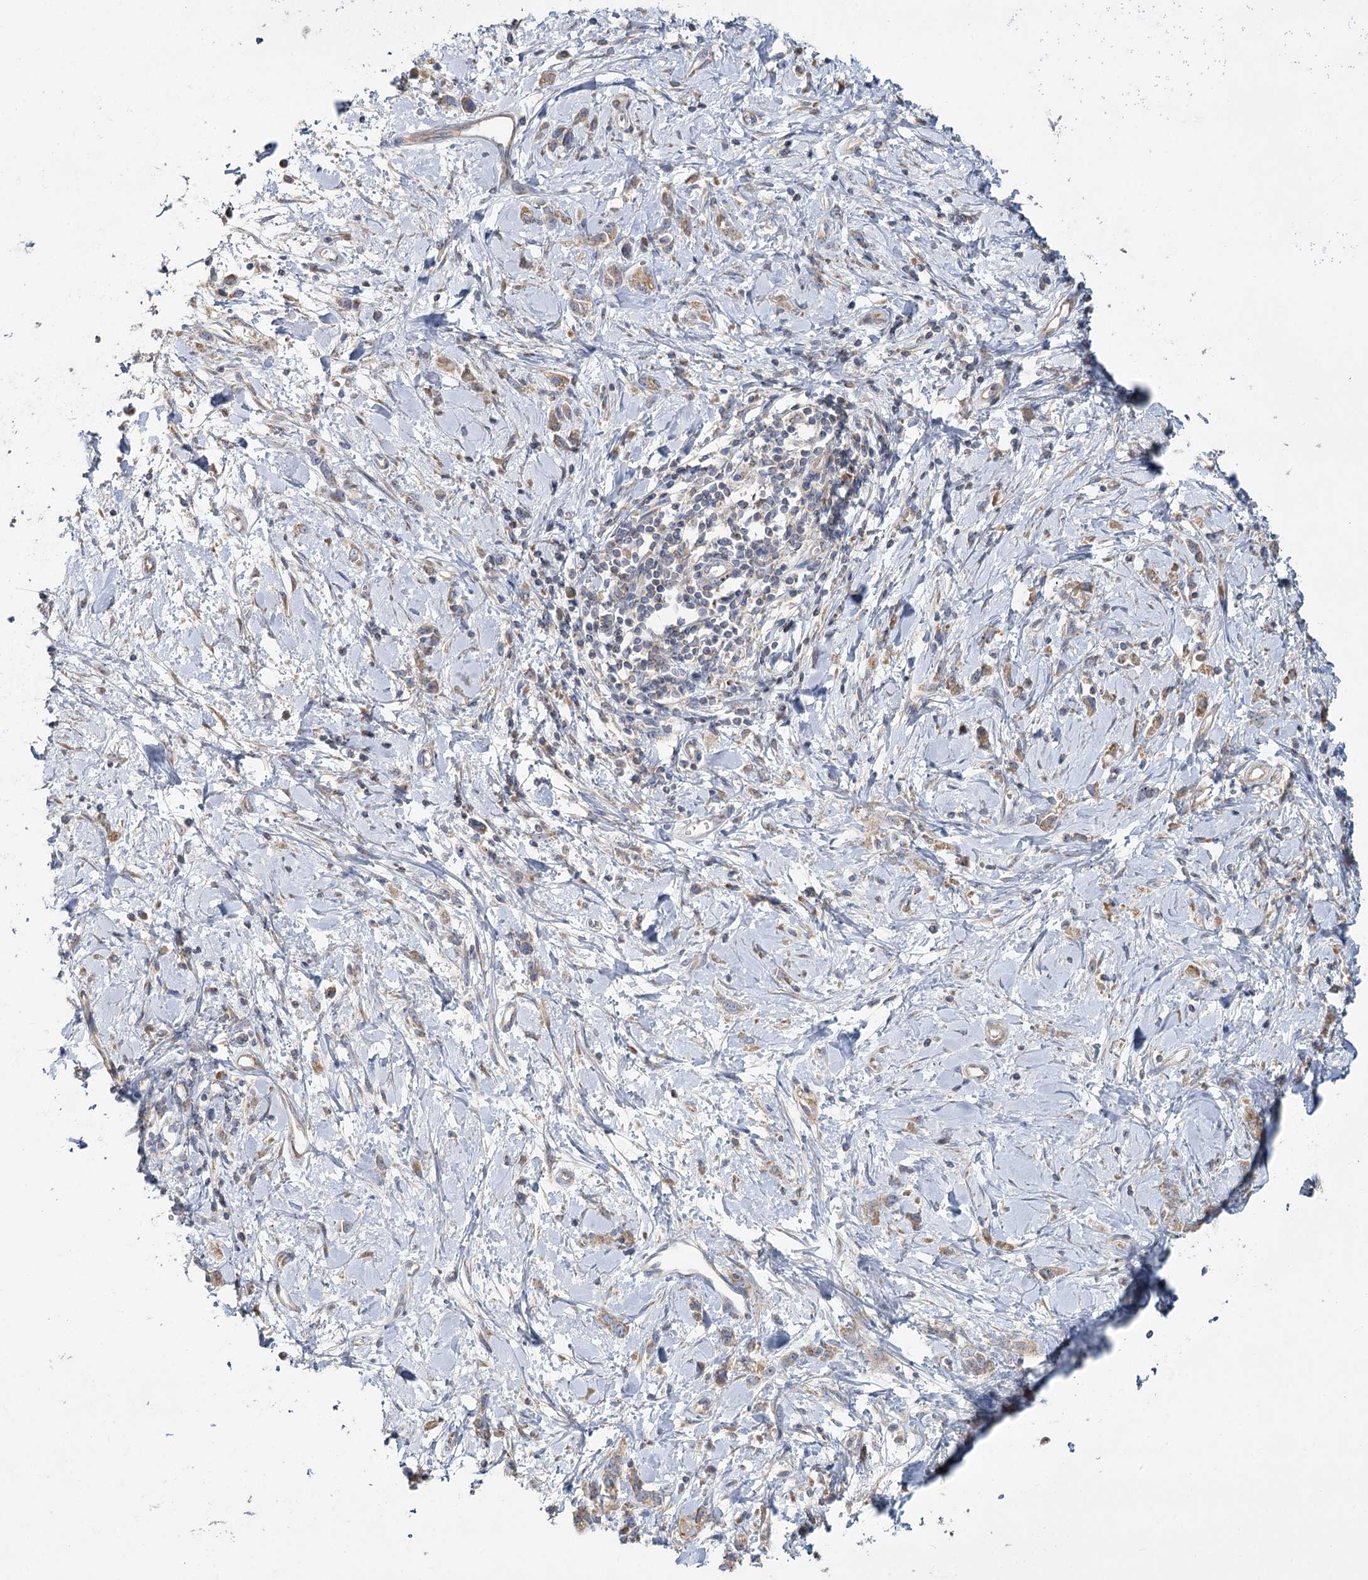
{"staining": {"intensity": "moderate", "quantity": ">75%", "location": "cytoplasmic/membranous"}, "tissue": "stomach cancer", "cell_type": "Tumor cells", "image_type": "cancer", "snomed": [{"axis": "morphology", "description": "Adenocarcinoma, NOS"}, {"axis": "topography", "description": "Stomach"}], "caption": "There is medium levels of moderate cytoplasmic/membranous positivity in tumor cells of adenocarcinoma (stomach), as demonstrated by immunohistochemical staining (brown color).", "gene": "ACOX2", "patient": {"sex": "female", "age": 76}}